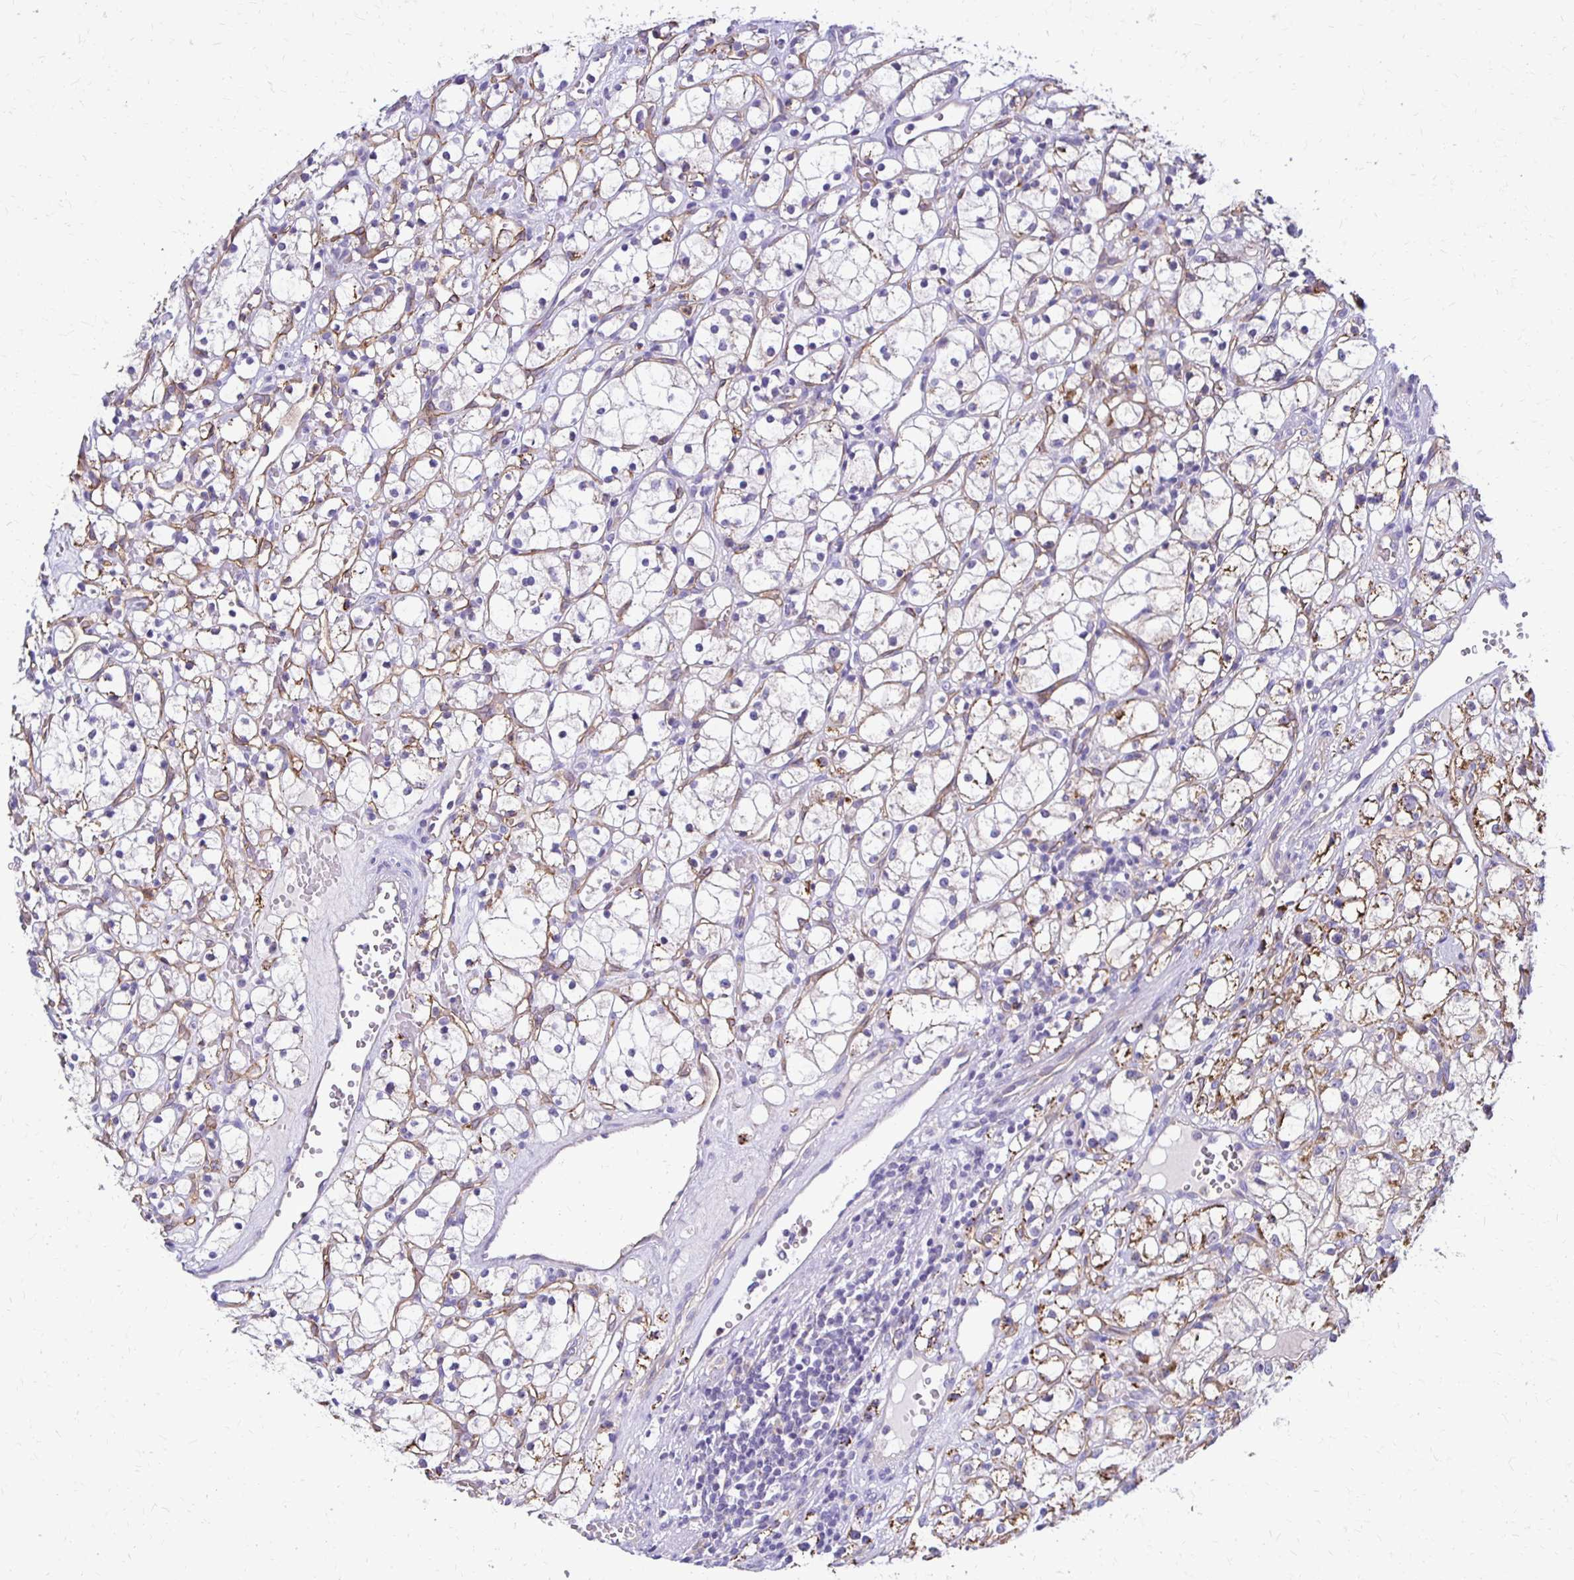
{"staining": {"intensity": "weak", "quantity": "25%-75%", "location": "cytoplasmic/membranous"}, "tissue": "renal cancer", "cell_type": "Tumor cells", "image_type": "cancer", "snomed": [{"axis": "morphology", "description": "Adenocarcinoma, NOS"}, {"axis": "topography", "description": "Kidney"}], "caption": "A brown stain labels weak cytoplasmic/membranous expression of a protein in human renal cancer (adenocarcinoma) tumor cells.", "gene": "TTYH1", "patient": {"sex": "female", "age": 59}}